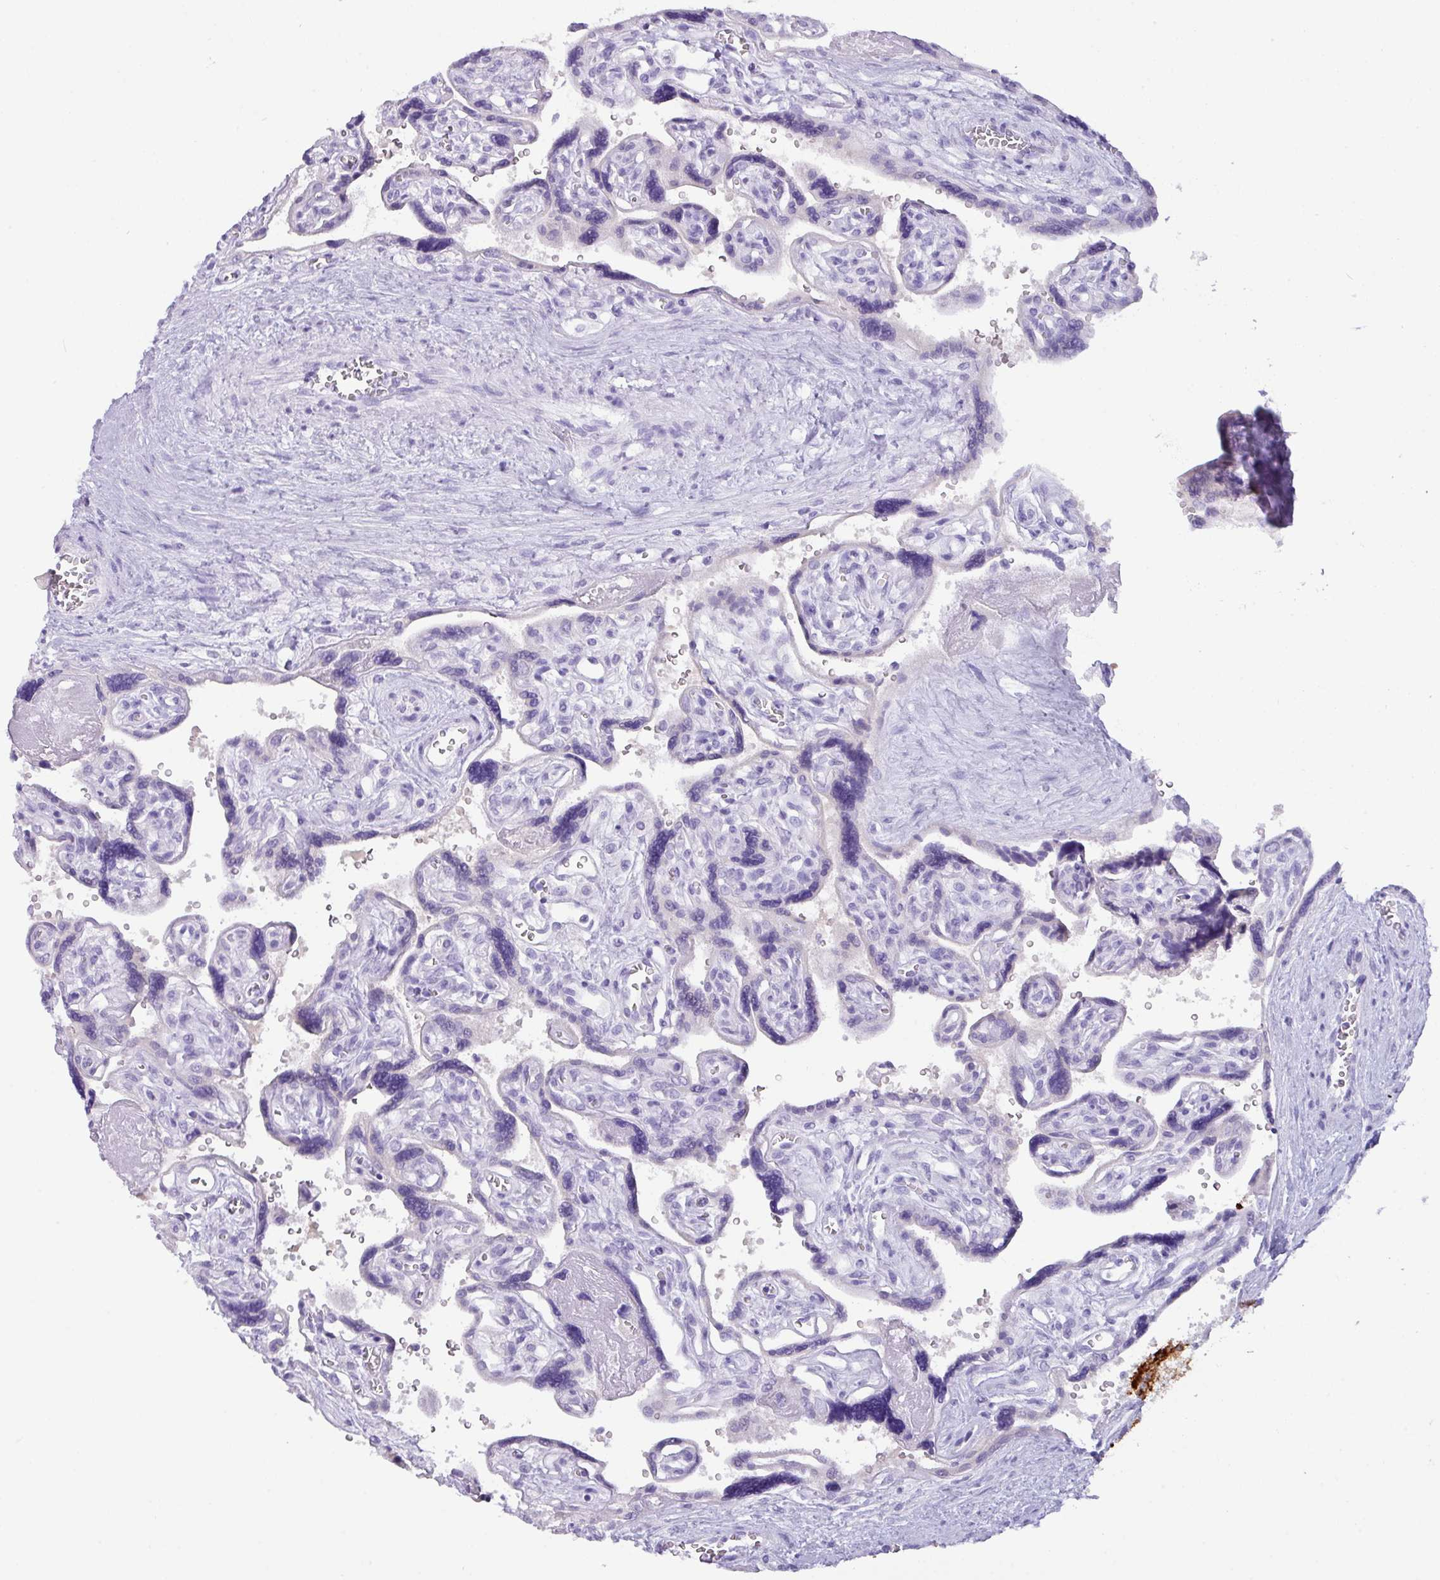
{"staining": {"intensity": "negative", "quantity": "none", "location": "none"}, "tissue": "placenta", "cell_type": "Decidual cells", "image_type": "normal", "snomed": [{"axis": "morphology", "description": "Normal tissue, NOS"}, {"axis": "topography", "description": "Placenta"}], "caption": "Protein analysis of benign placenta demonstrates no significant expression in decidual cells.", "gene": "NCCRP1", "patient": {"sex": "female", "age": 39}}